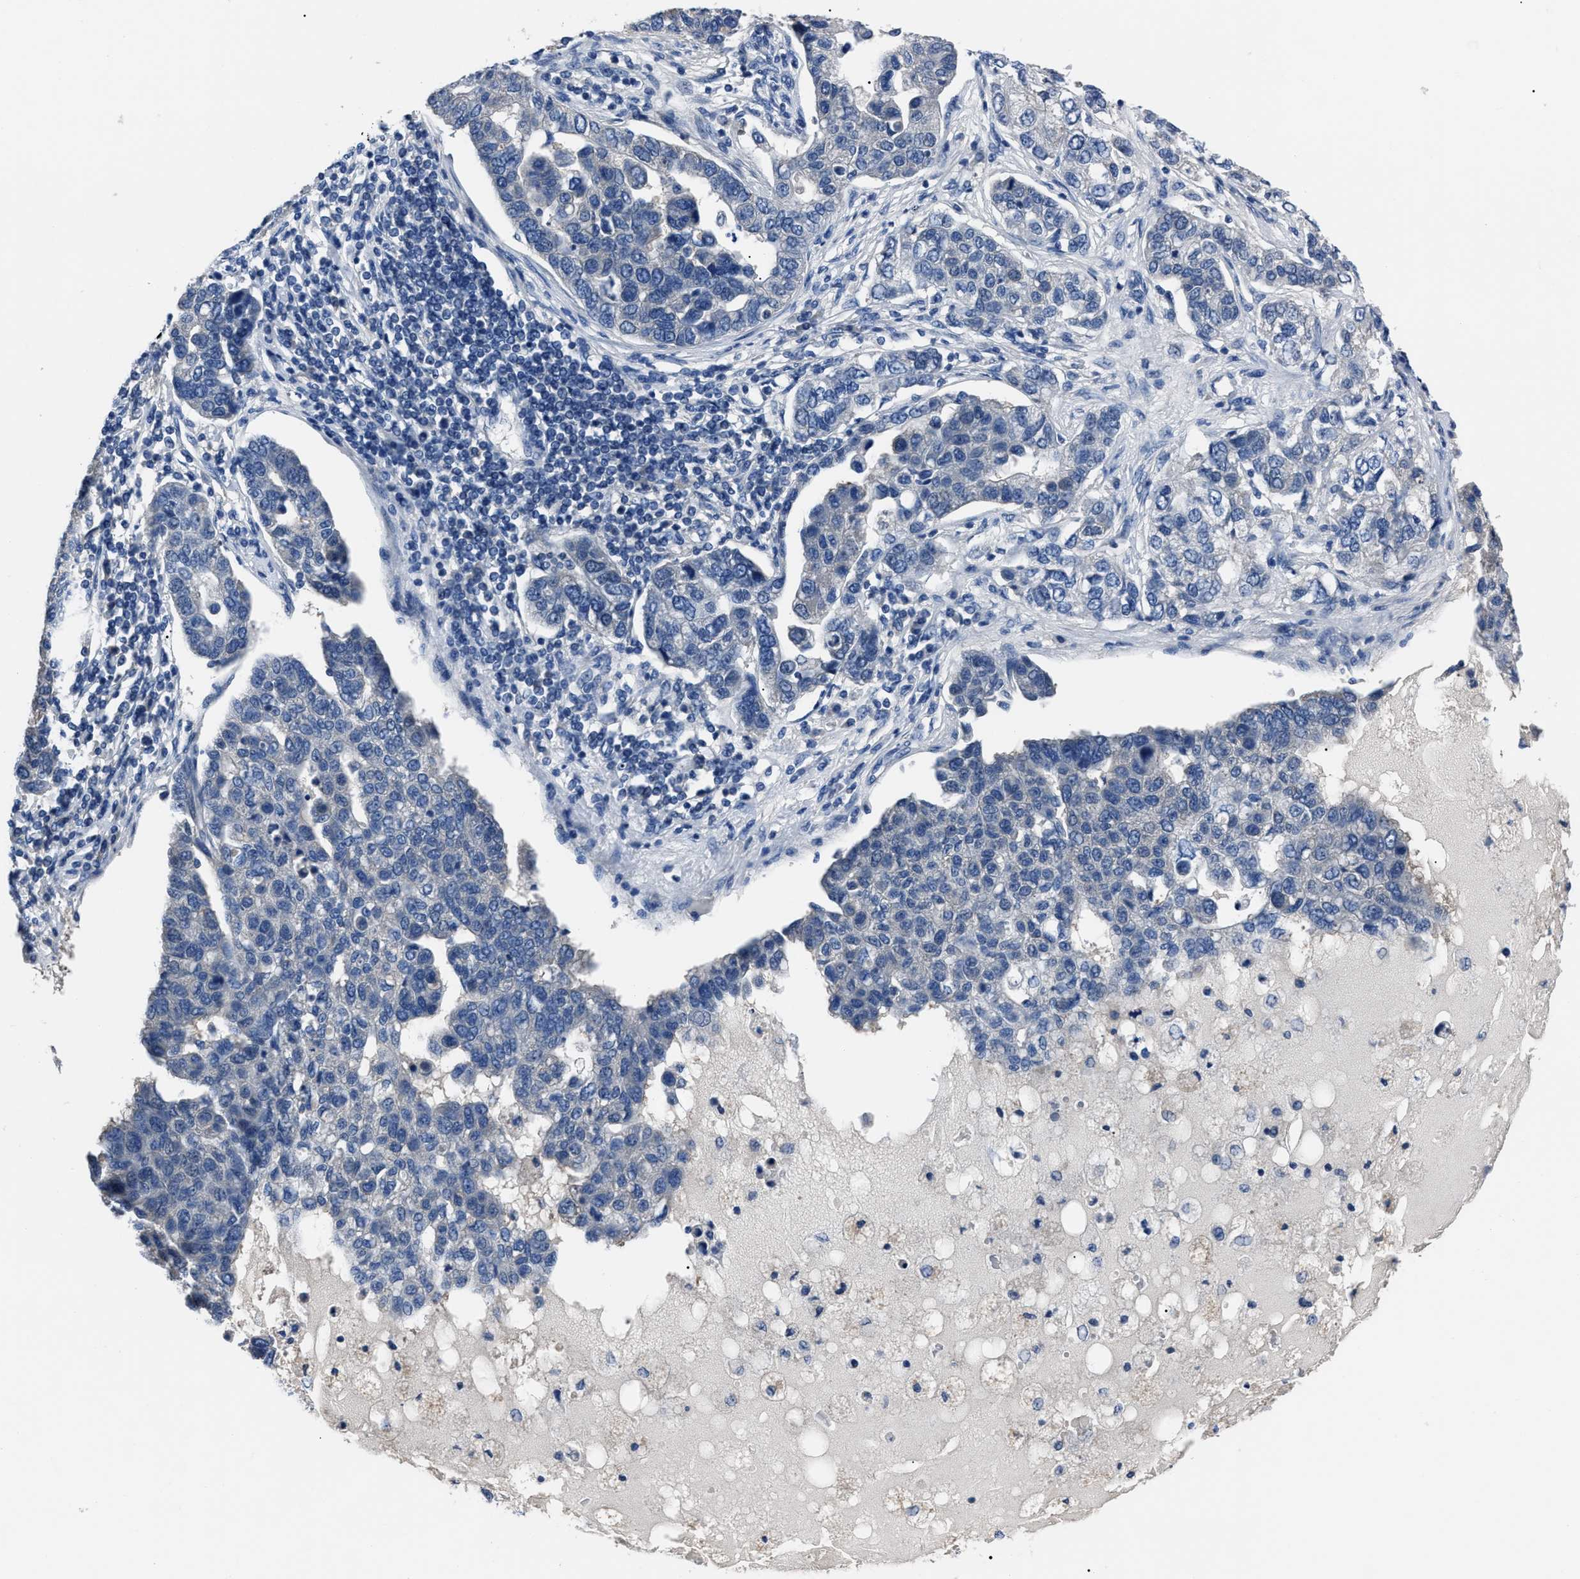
{"staining": {"intensity": "negative", "quantity": "none", "location": "none"}, "tissue": "pancreatic cancer", "cell_type": "Tumor cells", "image_type": "cancer", "snomed": [{"axis": "morphology", "description": "Adenocarcinoma, NOS"}, {"axis": "topography", "description": "Pancreas"}], "caption": "IHC histopathology image of human pancreatic adenocarcinoma stained for a protein (brown), which displays no staining in tumor cells.", "gene": "LRWD1", "patient": {"sex": "female", "age": 61}}